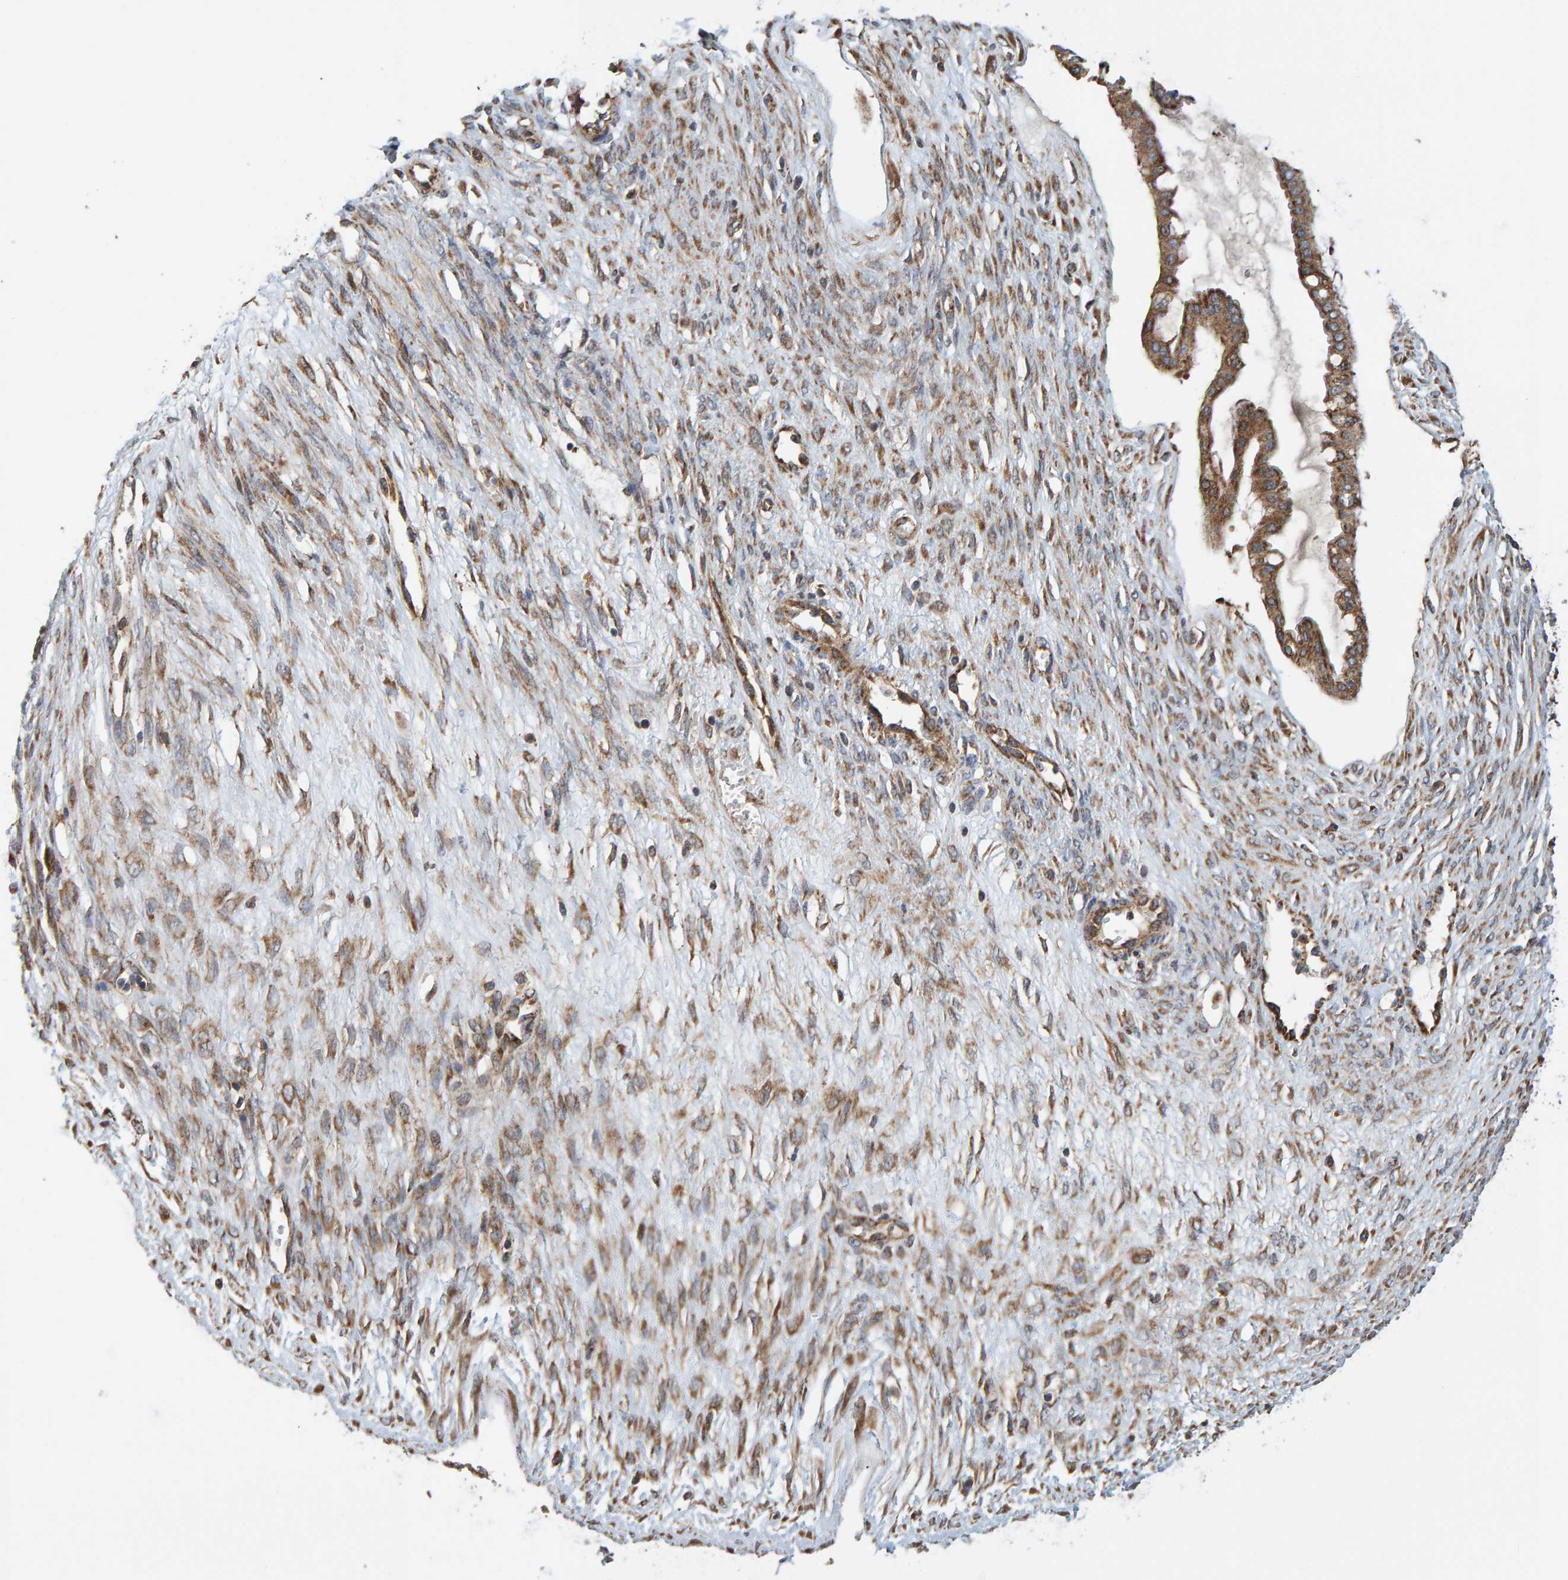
{"staining": {"intensity": "moderate", "quantity": ">75%", "location": "cytoplasmic/membranous"}, "tissue": "ovarian cancer", "cell_type": "Tumor cells", "image_type": "cancer", "snomed": [{"axis": "morphology", "description": "Cystadenocarcinoma, mucinous, NOS"}, {"axis": "topography", "description": "Ovary"}], "caption": "Mucinous cystadenocarcinoma (ovarian) tissue reveals moderate cytoplasmic/membranous positivity in about >75% of tumor cells", "gene": "MRPL45", "patient": {"sex": "female", "age": 73}}